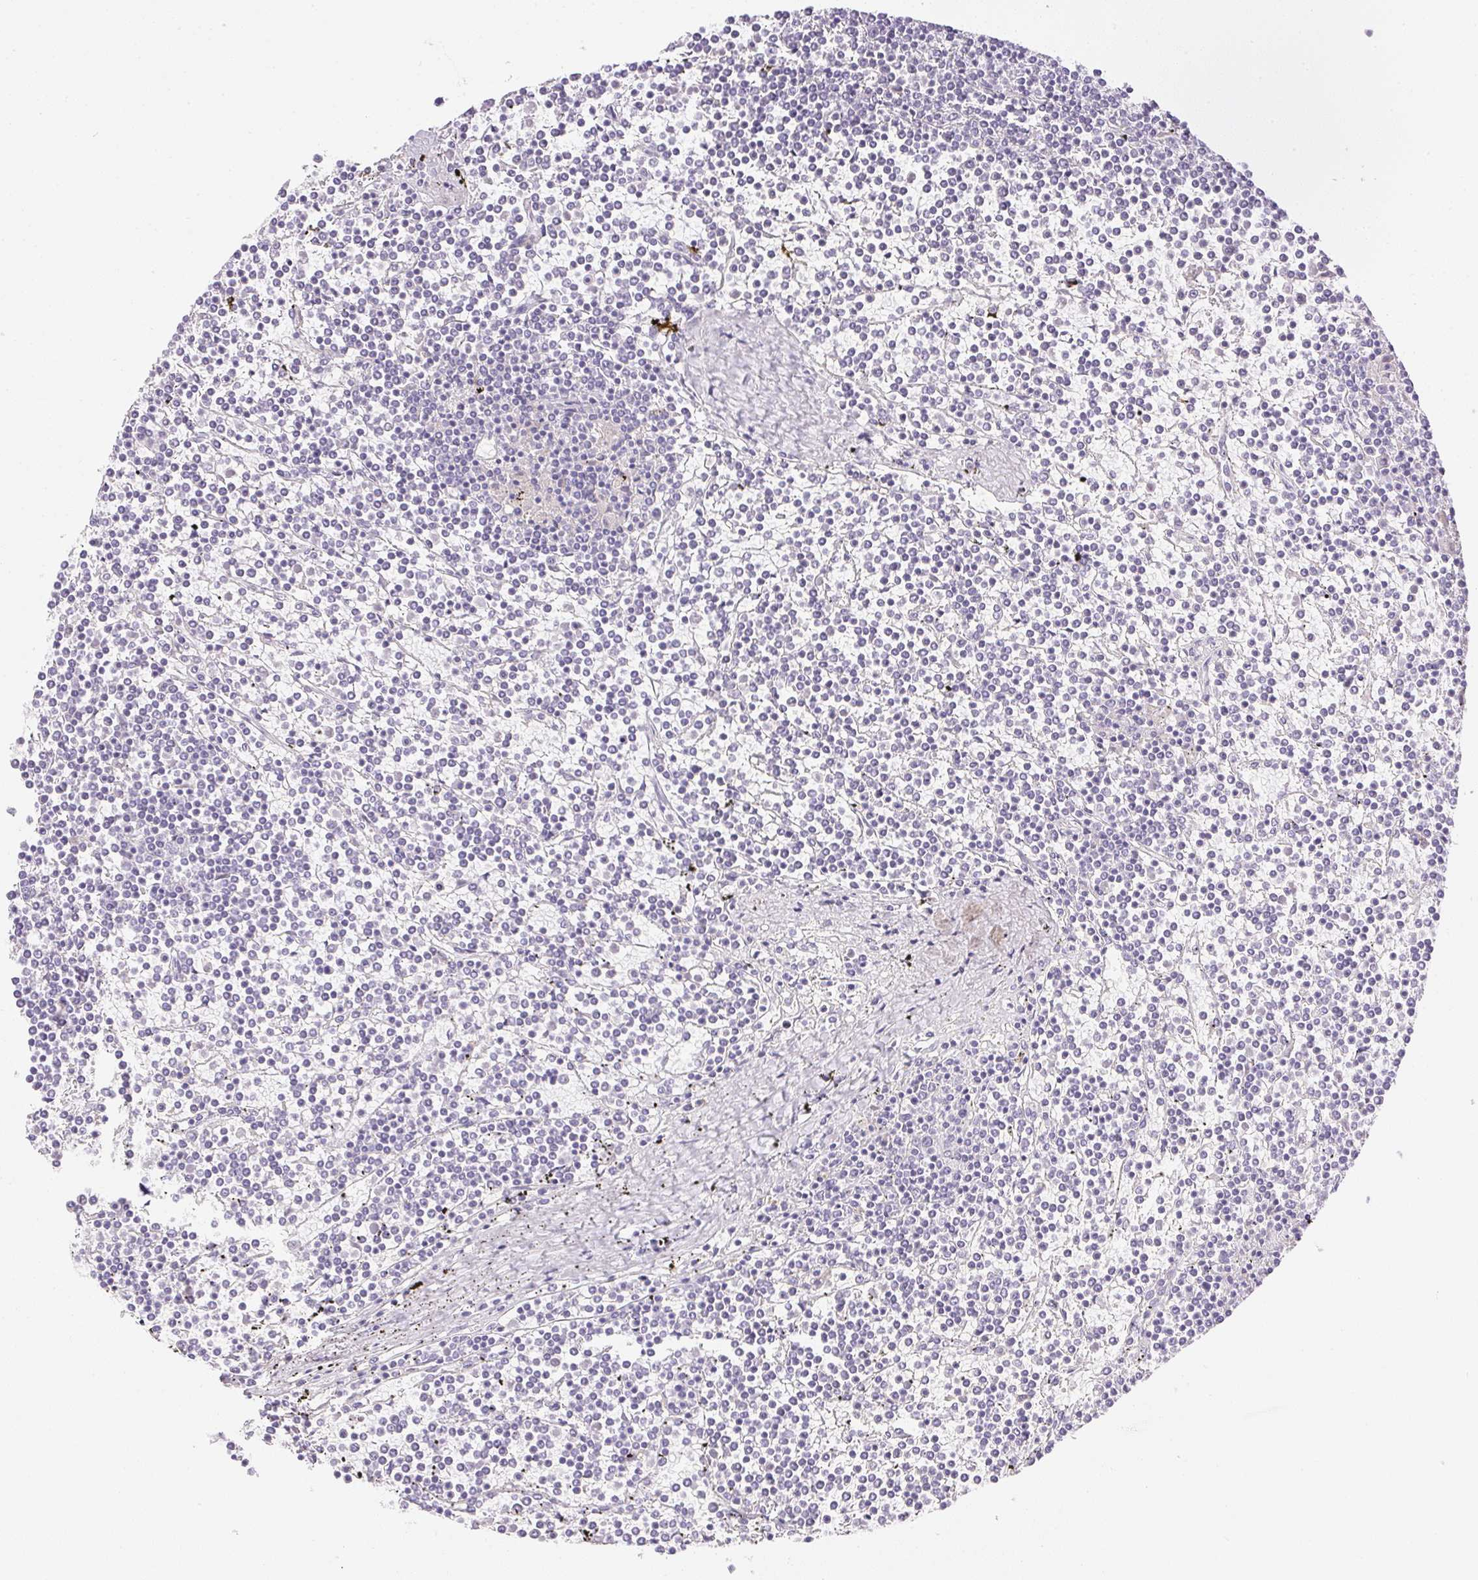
{"staining": {"intensity": "negative", "quantity": "none", "location": "none"}, "tissue": "lymphoma", "cell_type": "Tumor cells", "image_type": "cancer", "snomed": [{"axis": "morphology", "description": "Malignant lymphoma, non-Hodgkin's type, Low grade"}, {"axis": "topography", "description": "Spleen"}], "caption": "This is an IHC histopathology image of lymphoma. There is no expression in tumor cells.", "gene": "ATP6V1G3", "patient": {"sex": "female", "age": 19}}